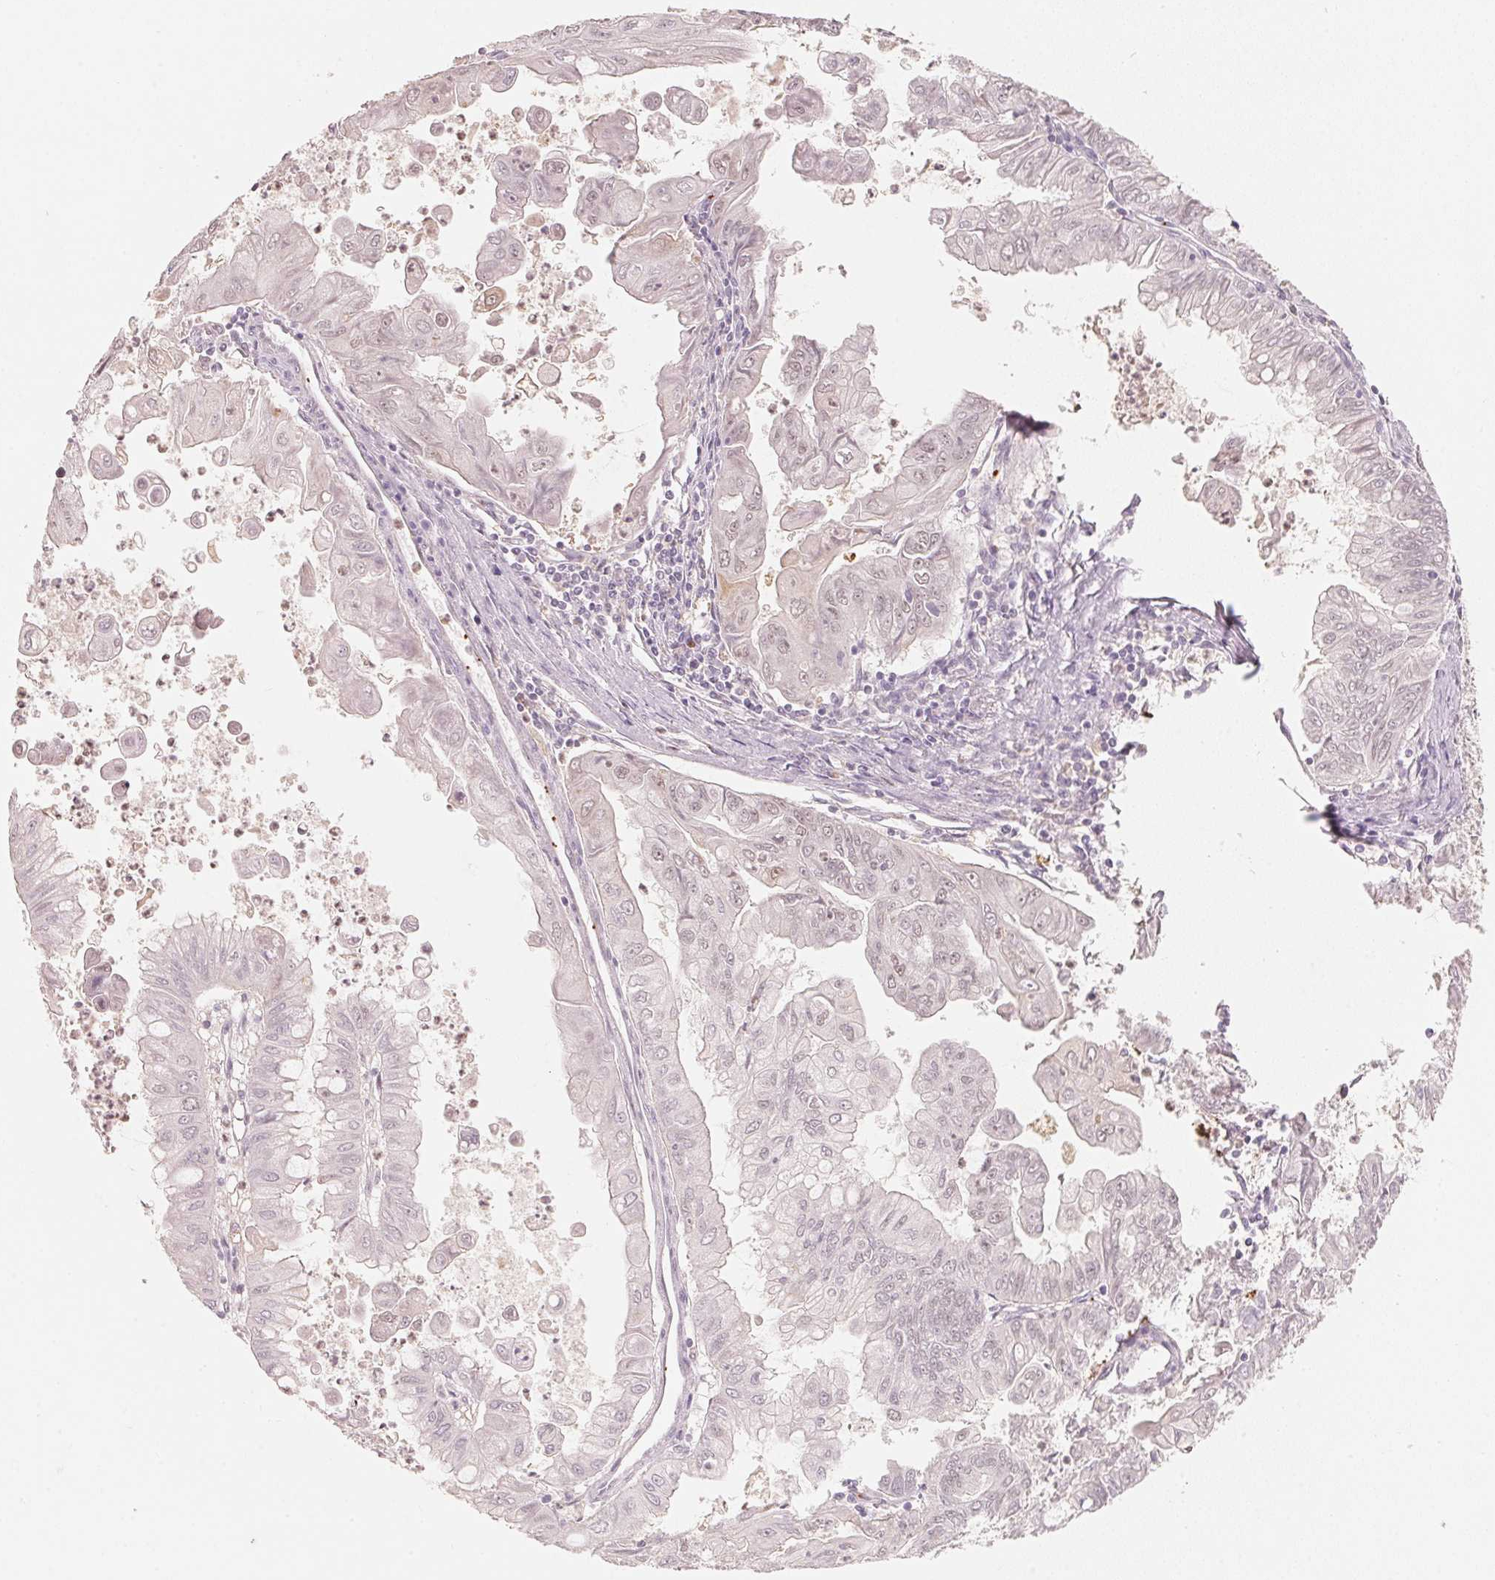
{"staining": {"intensity": "weak", "quantity": "<25%", "location": "nuclear"}, "tissue": "stomach cancer", "cell_type": "Tumor cells", "image_type": "cancer", "snomed": [{"axis": "morphology", "description": "Adenocarcinoma, NOS"}, {"axis": "topography", "description": "Stomach, upper"}], "caption": "A photomicrograph of stomach cancer stained for a protein reveals no brown staining in tumor cells.", "gene": "ARHGAP22", "patient": {"sex": "male", "age": 80}}